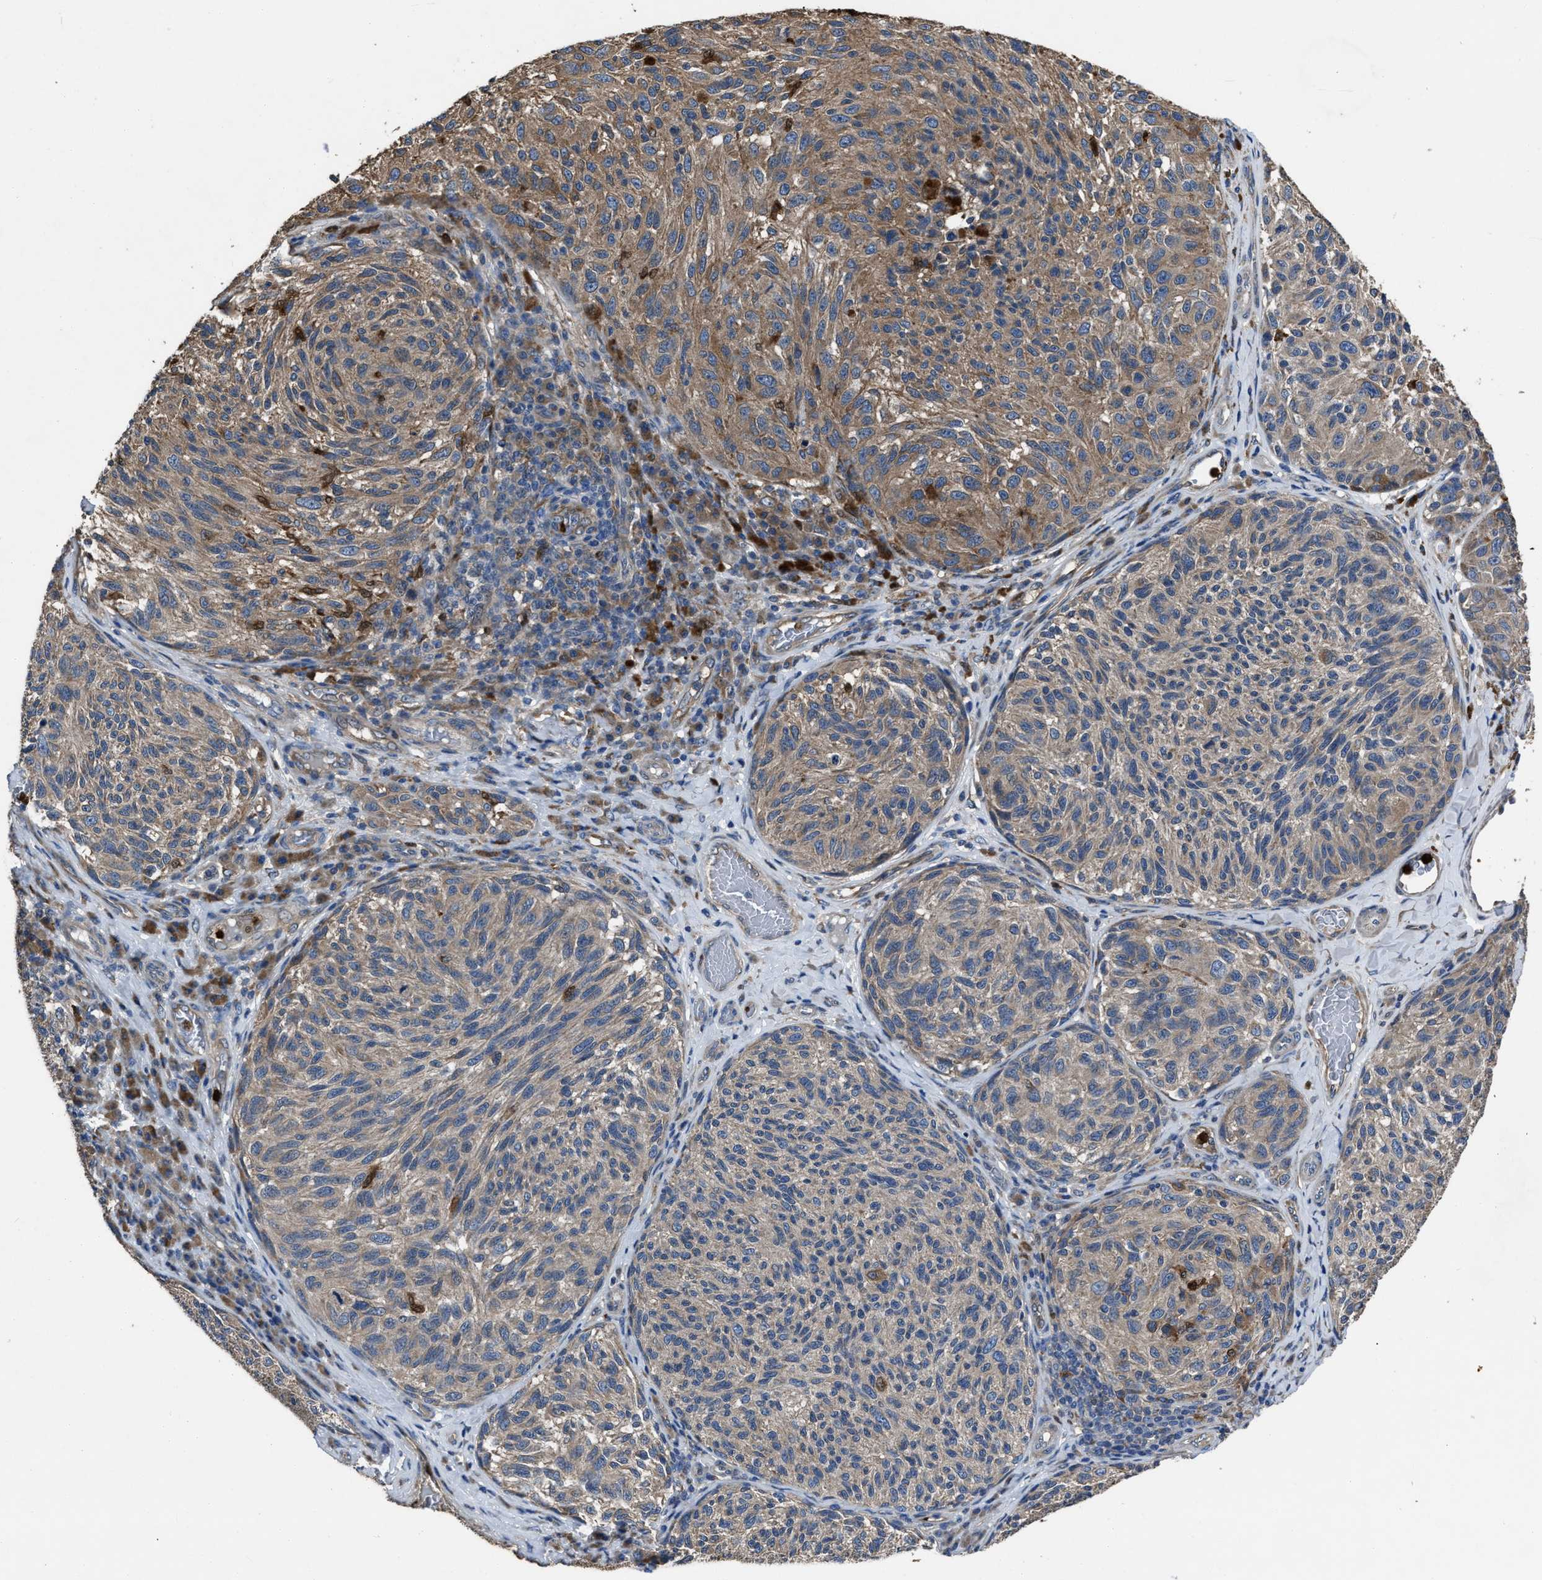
{"staining": {"intensity": "moderate", "quantity": "25%-75%", "location": "cytoplasmic/membranous"}, "tissue": "melanoma", "cell_type": "Tumor cells", "image_type": "cancer", "snomed": [{"axis": "morphology", "description": "Malignant melanoma, NOS"}, {"axis": "topography", "description": "Skin"}], "caption": "The photomicrograph demonstrates staining of melanoma, revealing moderate cytoplasmic/membranous protein expression (brown color) within tumor cells.", "gene": "ANGPT1", "patient": {"sex": "female", "age": 73}}